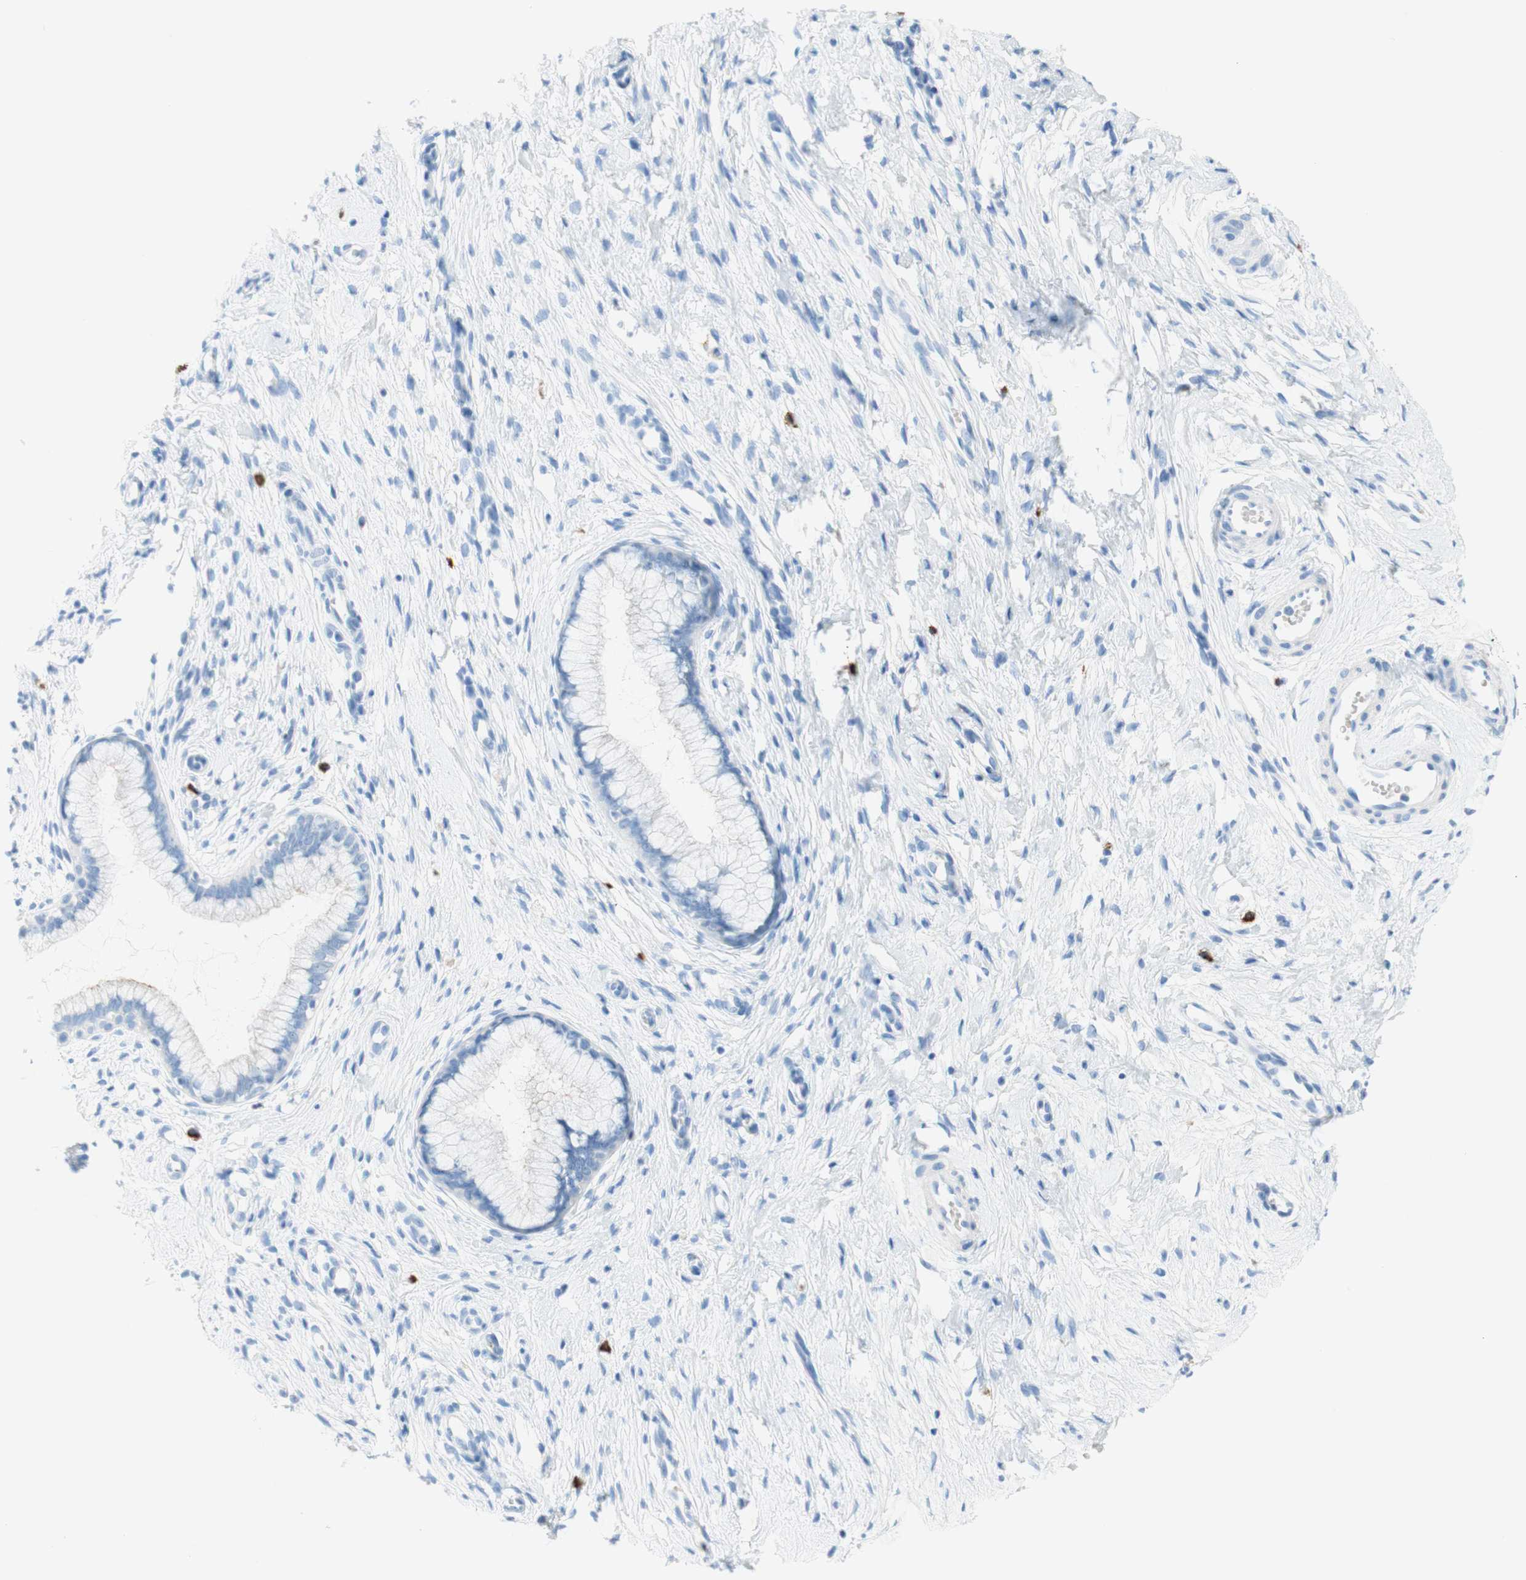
{"staining": {"intensity": "negative", "quantity": "none", "location": "none"}, "tissue": "cervix", "cell_type": "Glandular cells", "image_type": "normal", "snomed": [{"axis": "morphology", "description": "Normal tissue, NOS"}, {"axis": "topography", "description": "Cervix"}], "caption": "High power microscopy photomicrograph of an immunohistochemistry (IHC) histopathology image of unremarkable cervix, revealing no significant expression in glandular cells.", "gene": "CEACAM1", "patient": {"sex": "female", "age": 65}}